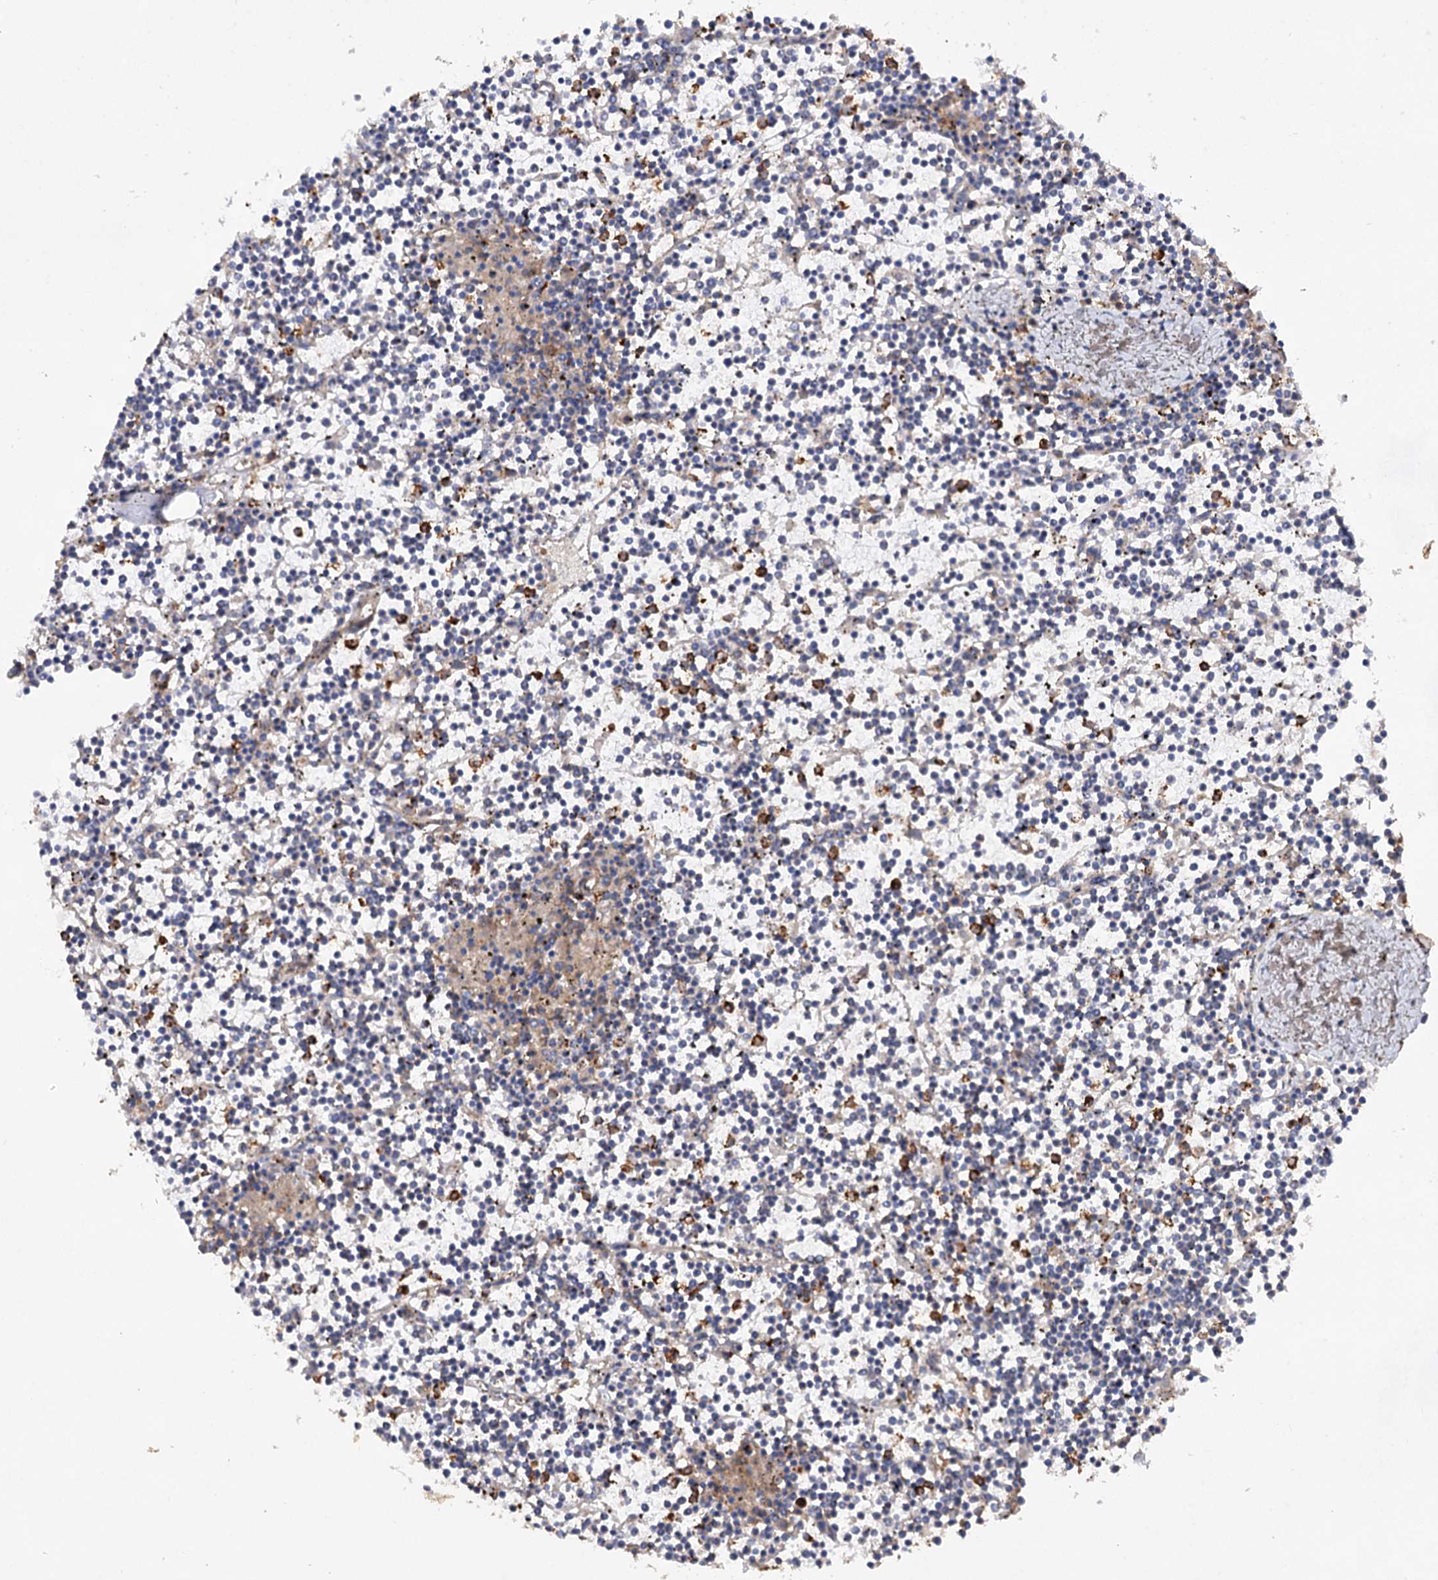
{"staining": {"intensity": "negative", "quantity": "none", "location": "none"}, "tissue": "lymphoma", "cell_type": "Tumor cells", "image_type": "cancer", "snomed": [{"axis": "morphology", "description": "Malignant lymphoma, non-Hodgkin's type, Low grade"}, {"axis": "topography", "description": "Spleen"}], "caption": "This is an IHC image of low-grade malignant lymphoma, non-Hodgkin's type. There is no positivity in tumor cells.", "gene": "CSAD", "patient": {"sex": "female", "age": 19}}